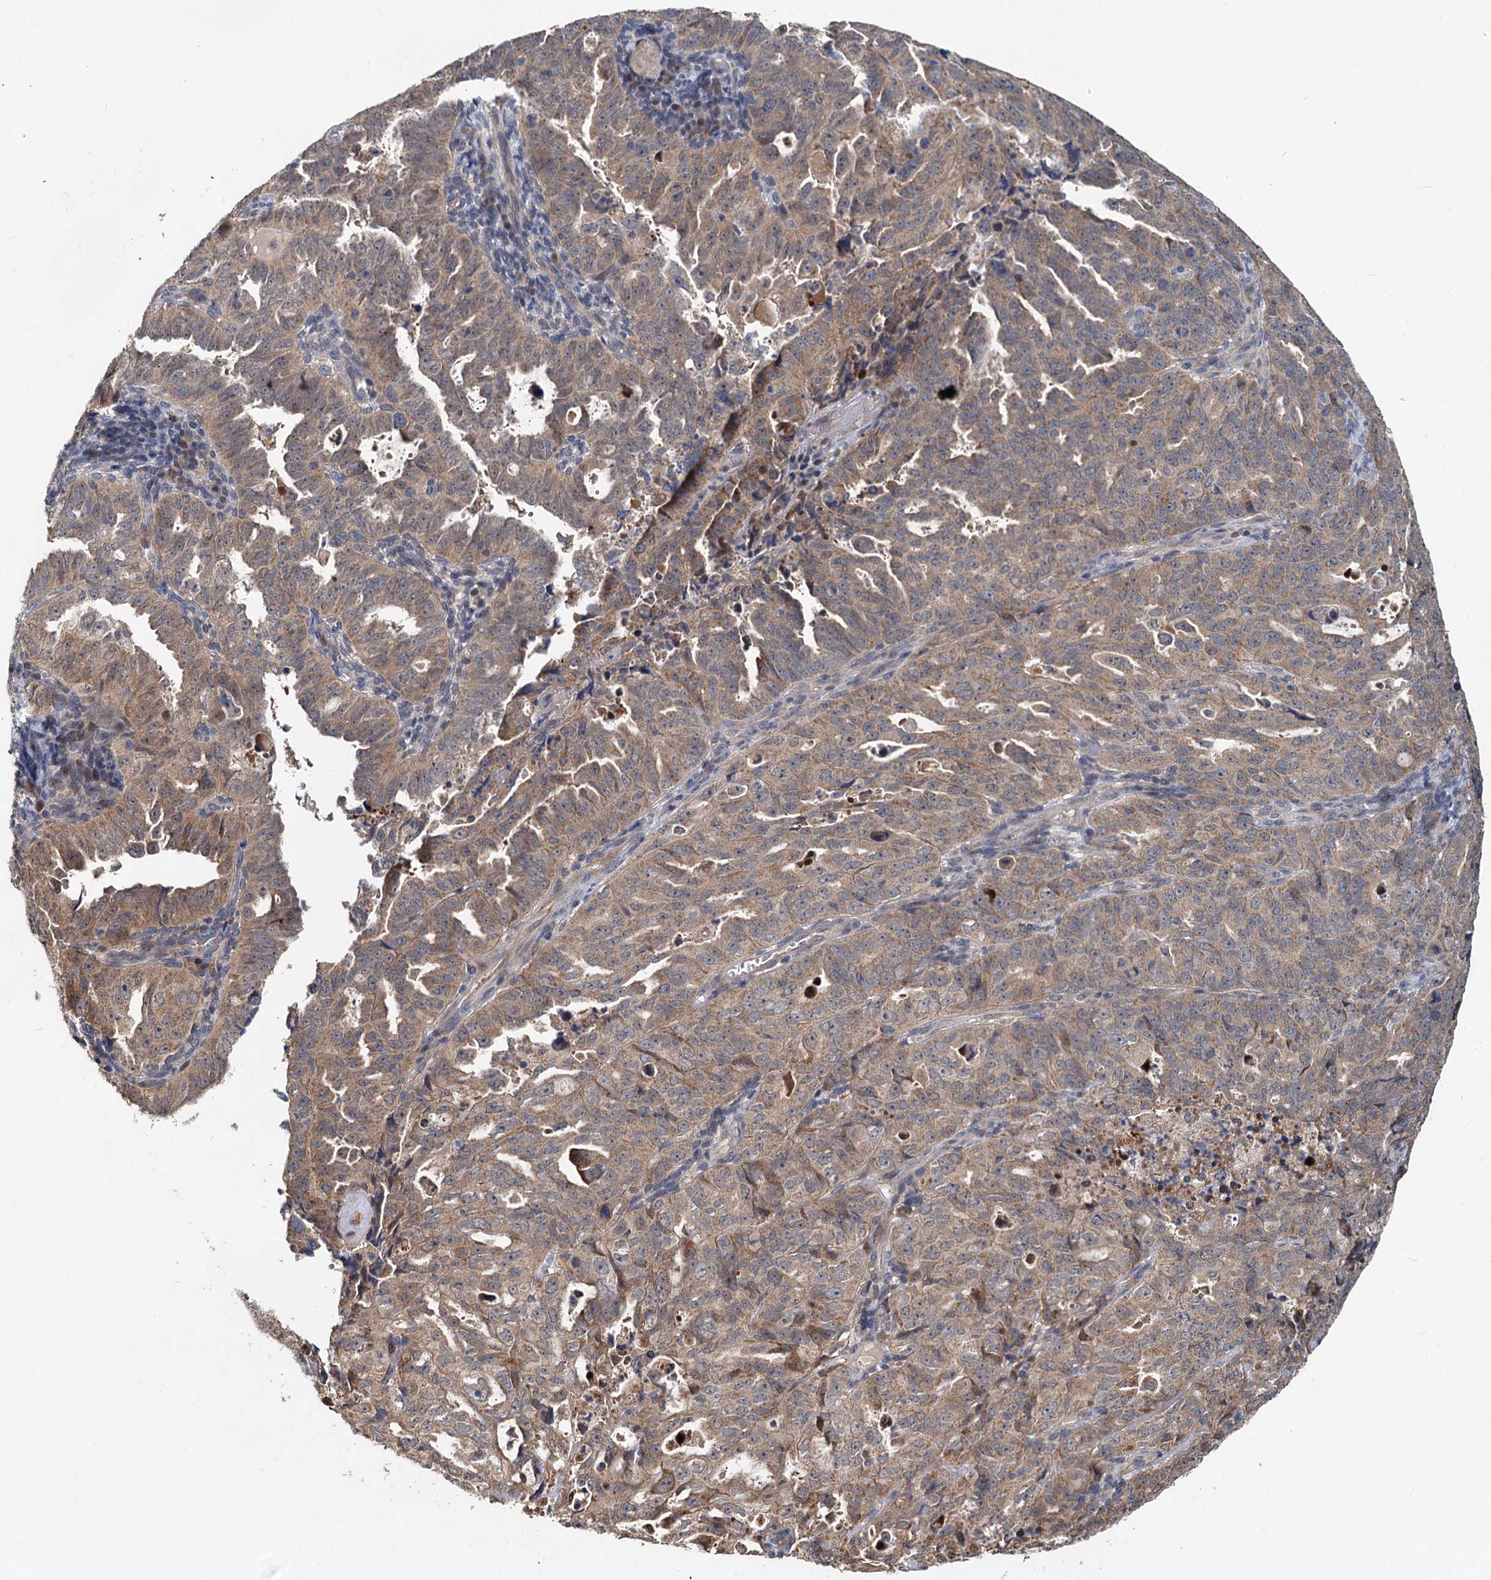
{"staining": {"intensity": "moderate", "quantity": ">75%", "location": "cytoplasmic/membranous"}, "tissue": "endometrial cancer", "cell_type": "Tumor cells", "image_type": "cancer", "snomed": [{"axis": "morphology", "description": "Adenocarcinoma, NOS"}, {"axis": "topography", "description": "Endometrium"}], "caption": "Approximately >75% of tumor cells in endometrial cancer (adenocarcinoma) display moderate cytoplasmic/membranous protein positivity as visualized by brown immunohistochemical staining.", "gene": "OTUB1", "patient": {"sex": "female", "age": 65}}